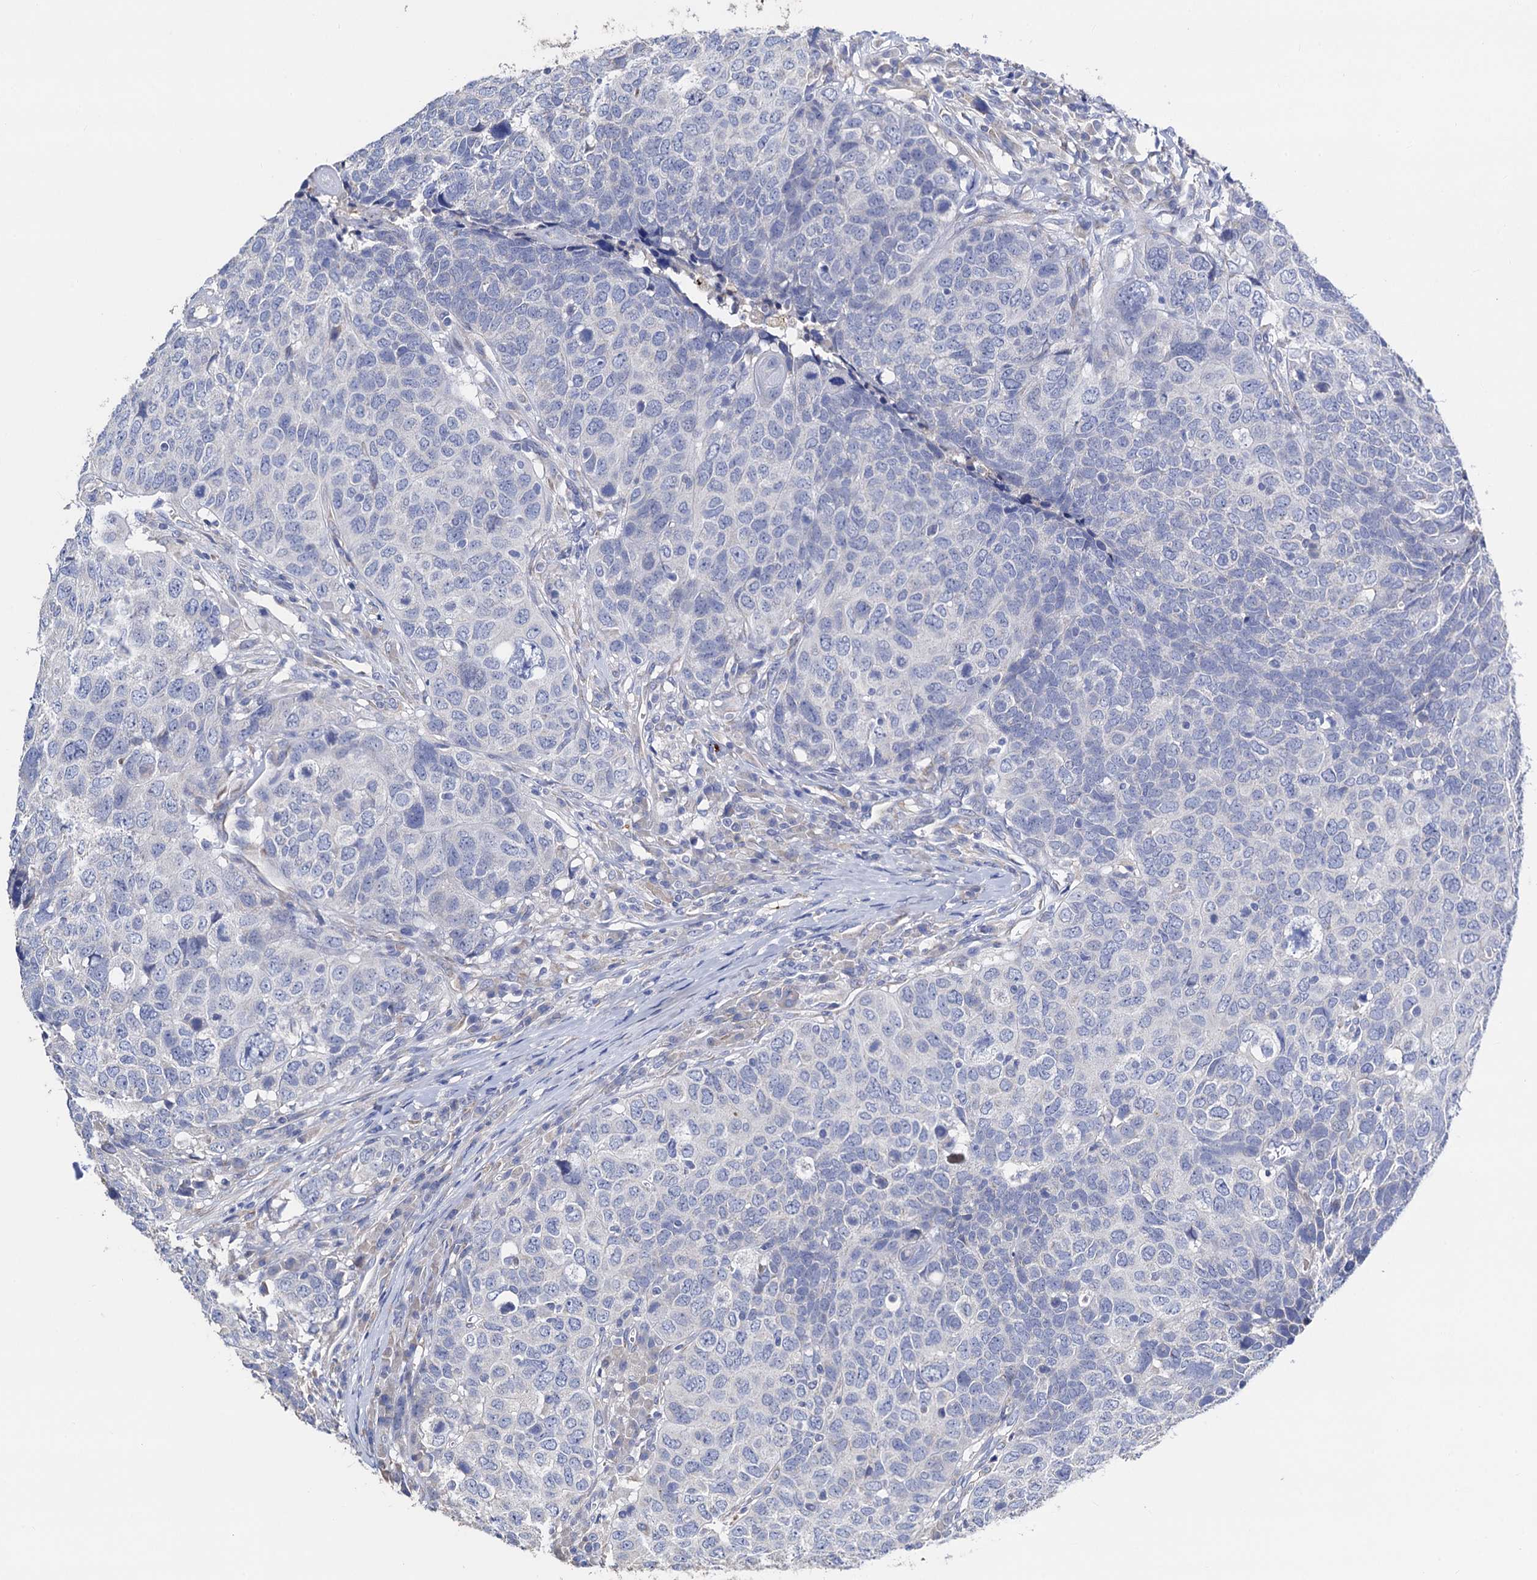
{"staining": {"intensity": "negative", "quantity": "none", "location": "none"}, "tissue": "head and neck cancer", "cell_type": "Tumor cells", "image_type": "cancer", "snomed": [{"axis": "morphology", "description": "Squamous cell carcinoma, NOS"}, {"axis": "topography", "description": "Head-Neck"}], "caption": "IHC of human head and neck squamous cell carcinoma displays no expression in tumor cells.", "gene": "FREM3", "patient": {"sex": "male", "age": 66}}